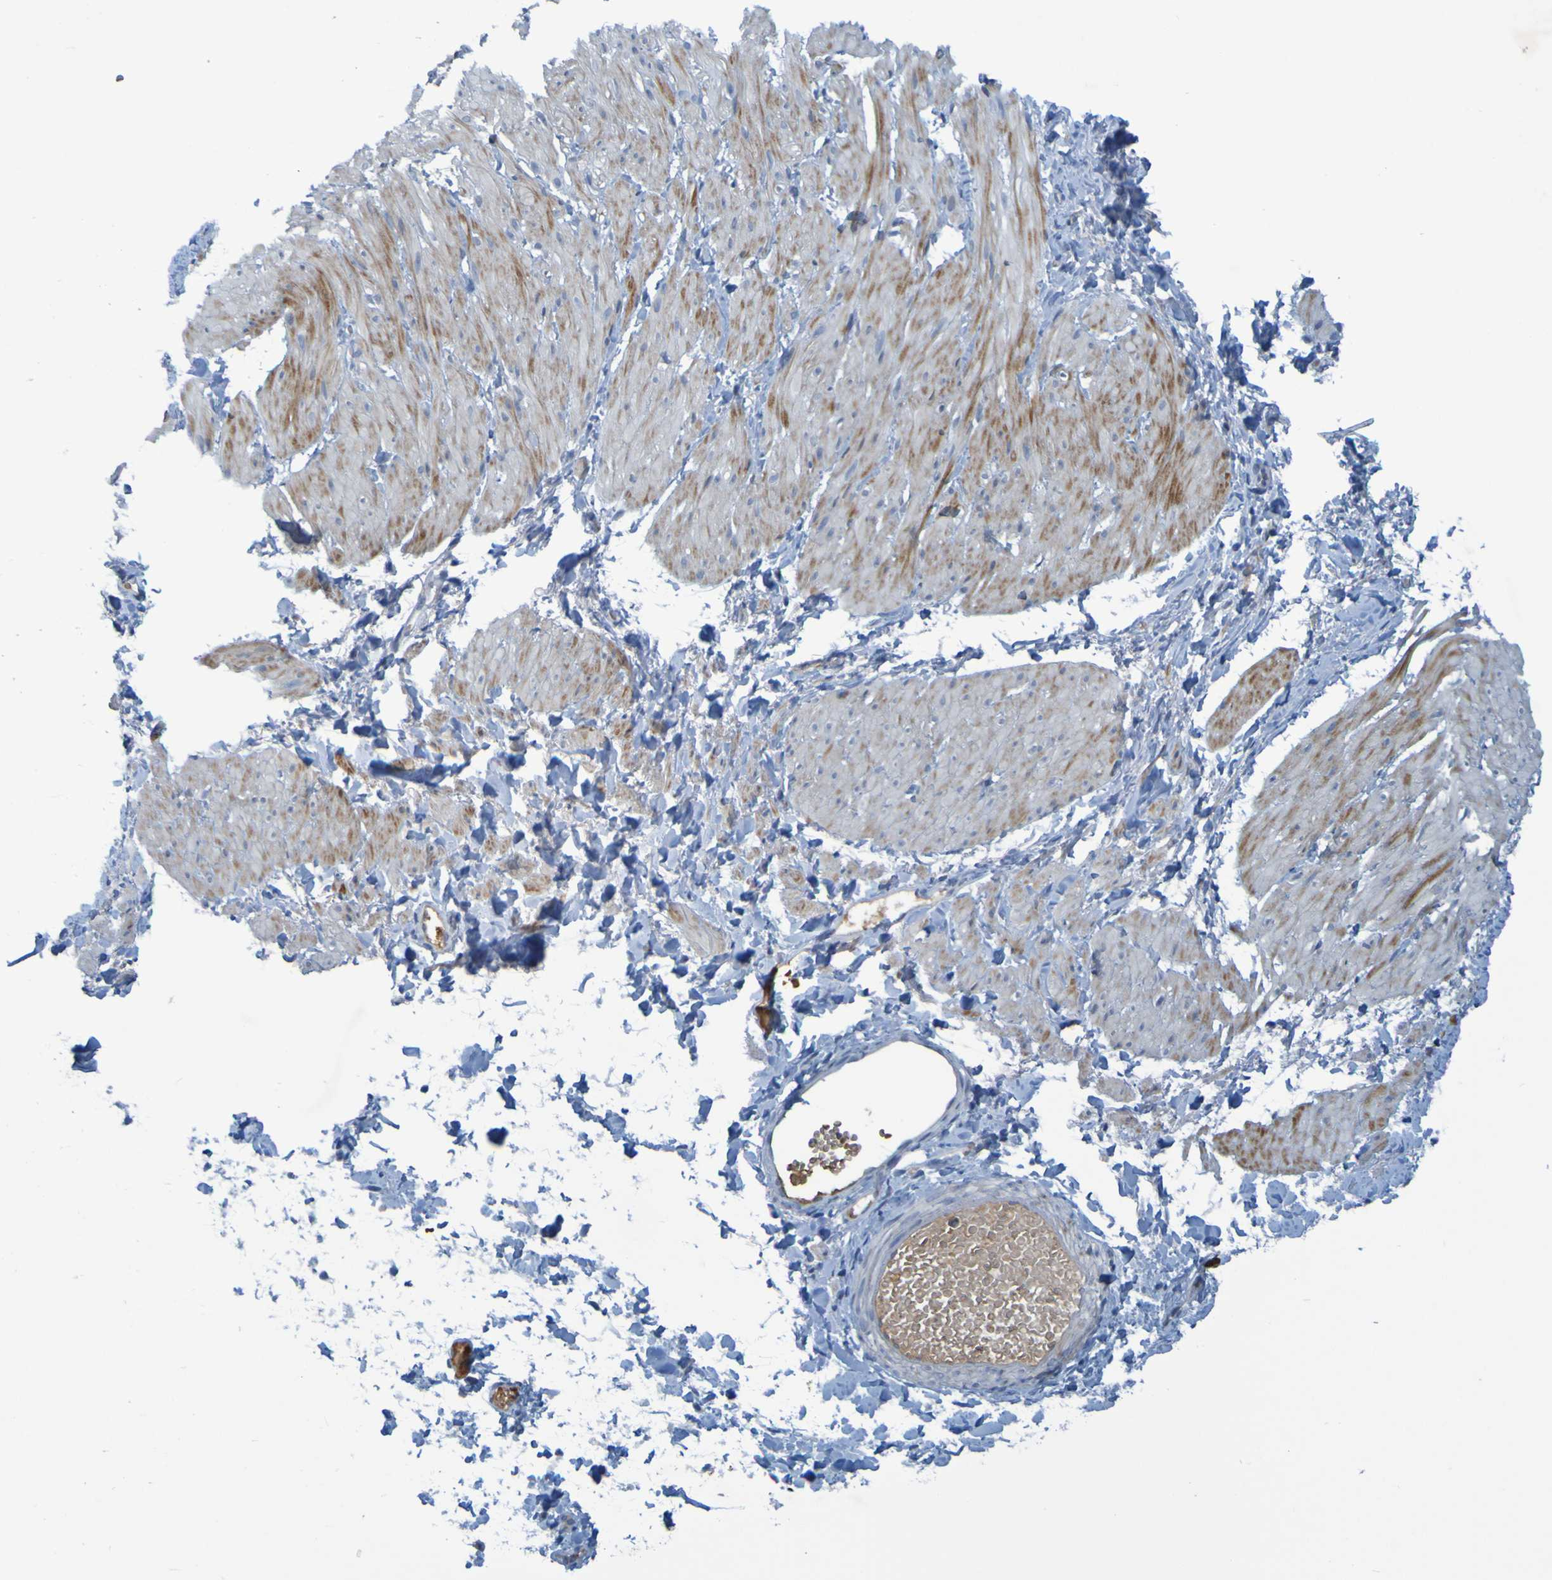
{"staining": {"intensity": "moderate", "quantity": ">75%", "location": "cytoplasmic/membranous"}, "tissue": "smooth muscle", "cell_type": "Smooth muscle cells", "image_type": "normal", "snomed": [{"axis": "morphology", "description": "Normal tissue, NOS"}, {"axis": "topography", "description": "Smooth muscle"}], "caption": "Smooth muscle stained with DAB (3,3'-diaminobenzidine) immunohistochemistry (IHC) demonstrates medium levels of moderate cytoplasmic/membranous staining in about >75% of smooth muscle cells.", "gene": "USP36", "patient": {"sex": "male", "age": 16}}